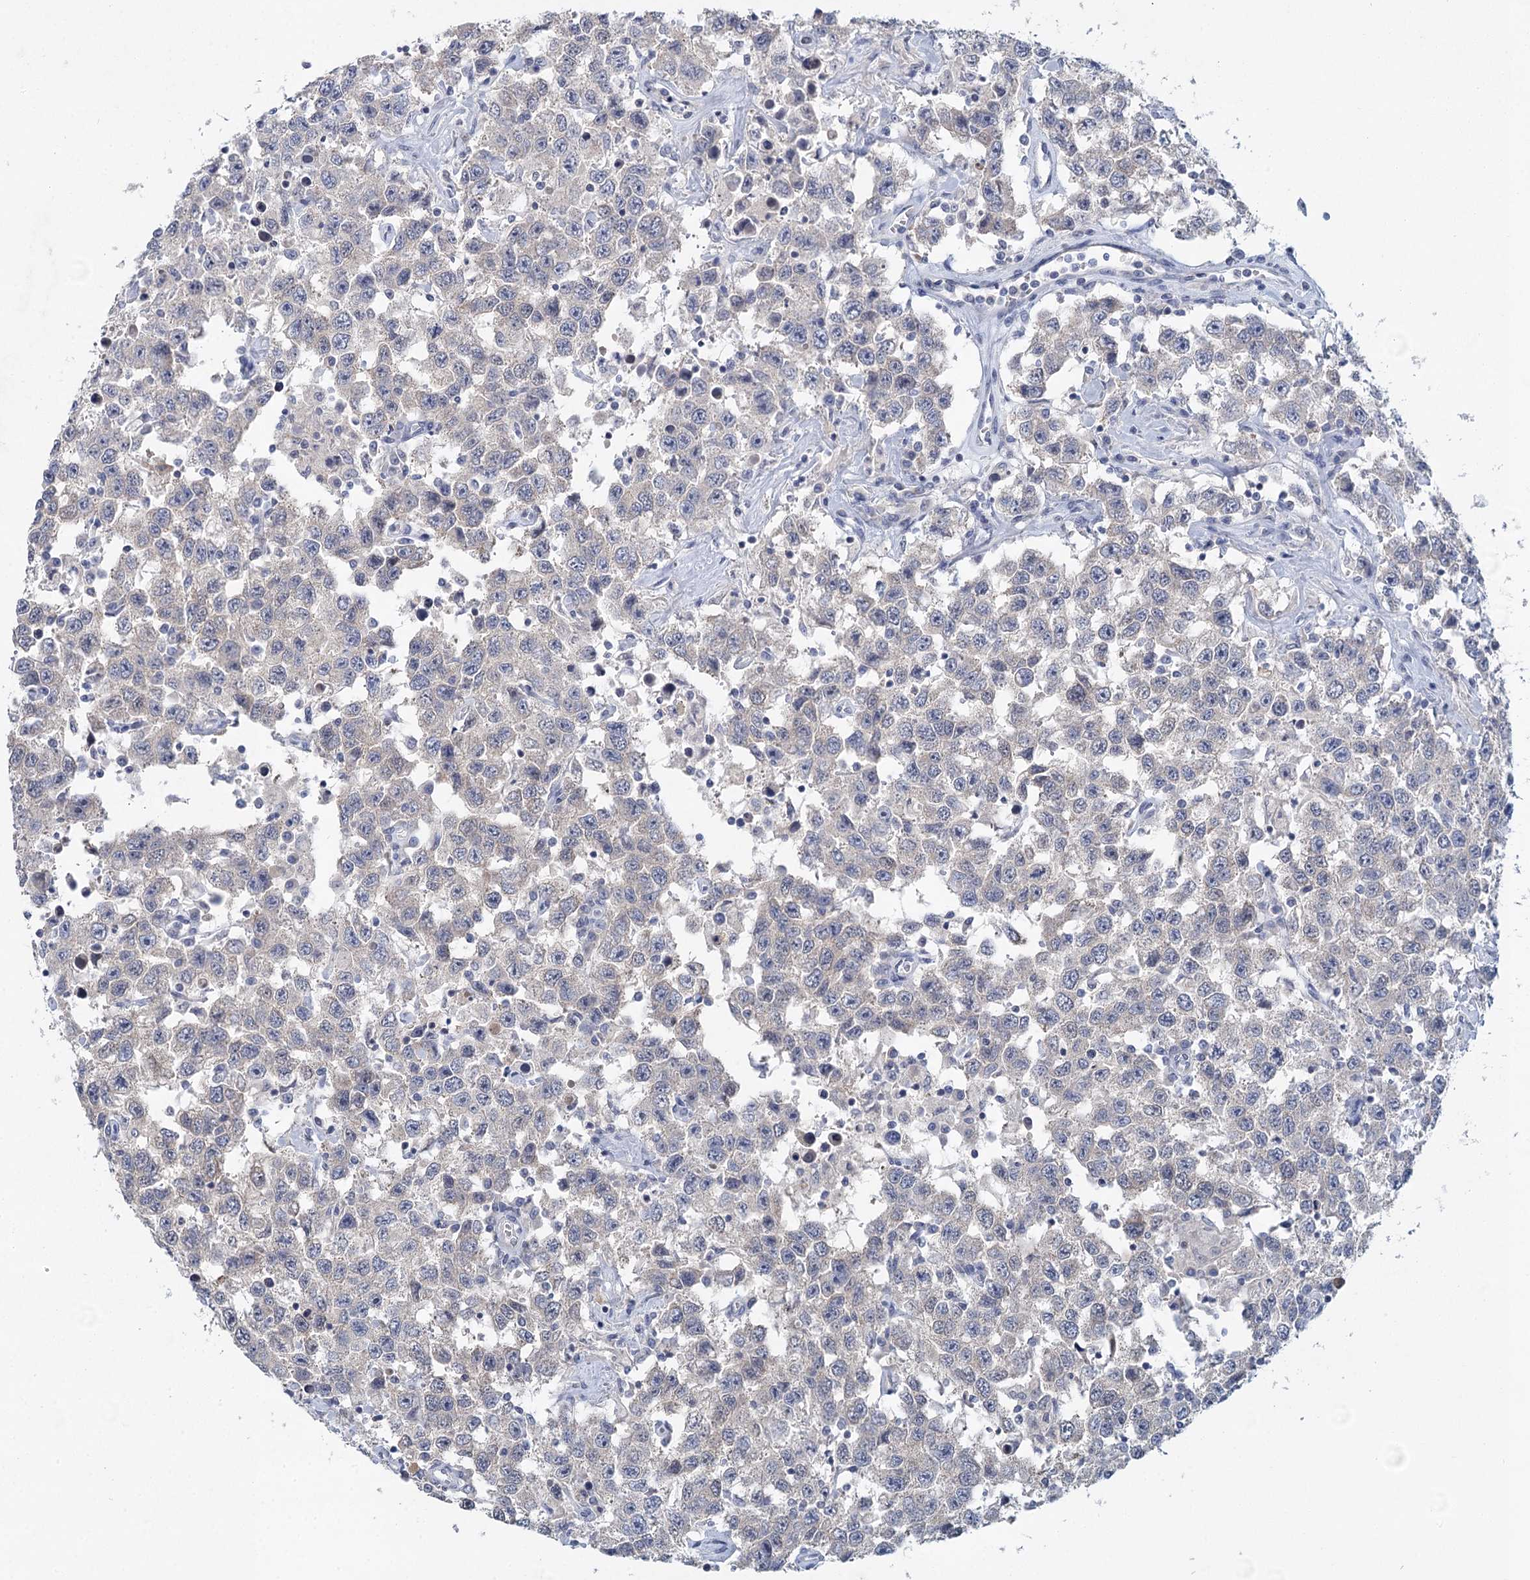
{"staining": {"intensity": "negative", "quantity": "none", "location": "none"}, "tissue": "testis cancer", "cell_type": "Tumor cells", "image_type": "cancer", "snomed": [{"axis": "morphology", "description": "Seminoma, NOS"}, {"axis": "topography", "description": "Testis"}], "caption": "Protein analysis of testis cancer (seminoma) shows no significant staining in tumor cells.", "gene": "MYO7B", "patient": {"sex": "male", "age": 41}}